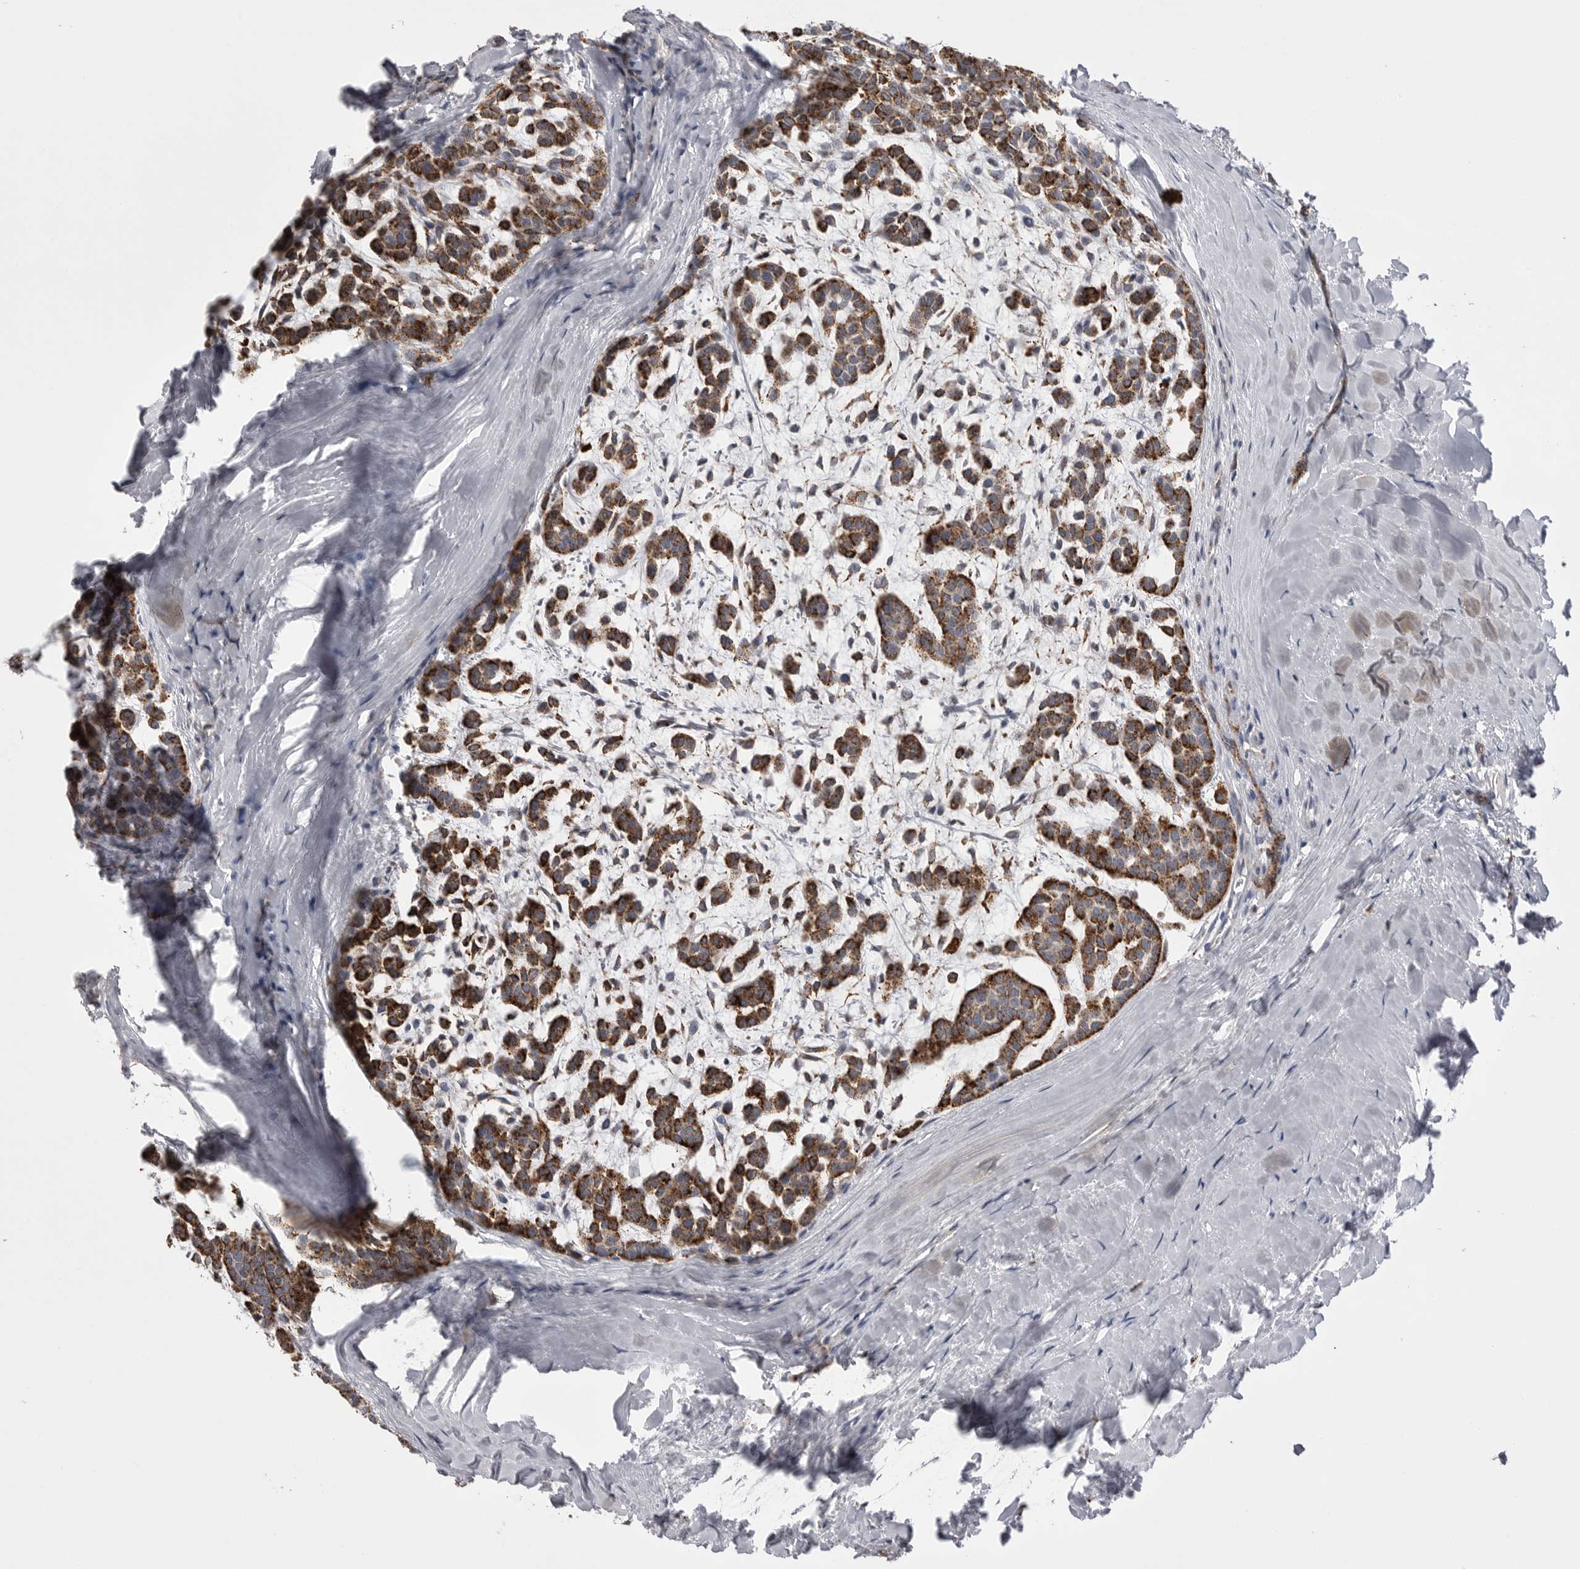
{"staining": {"intensity": "strong", "quantity": ">75%", "location": "cytoplasmic/membranous"}, "tissue": "head and neck cancer", "cell_type": "Tumor cells", "image_type": "cancer", "snomed": [{"axis": "morphology", "description": "Adenocarcinoma, NOS"}, {"axis": "morphology", "description": "Adenoma, NOS"}, {"axis": "topography", "description": "Head-Neck"}], "caption": "This histopathology image demonstrates IHC staining of head and neck cancer, with high strong cytoplasmic/membranous positivity in approximately >75% of tumor cells.", "gene": "PSPN", "patient": {"sex": "female", "age": 55}}